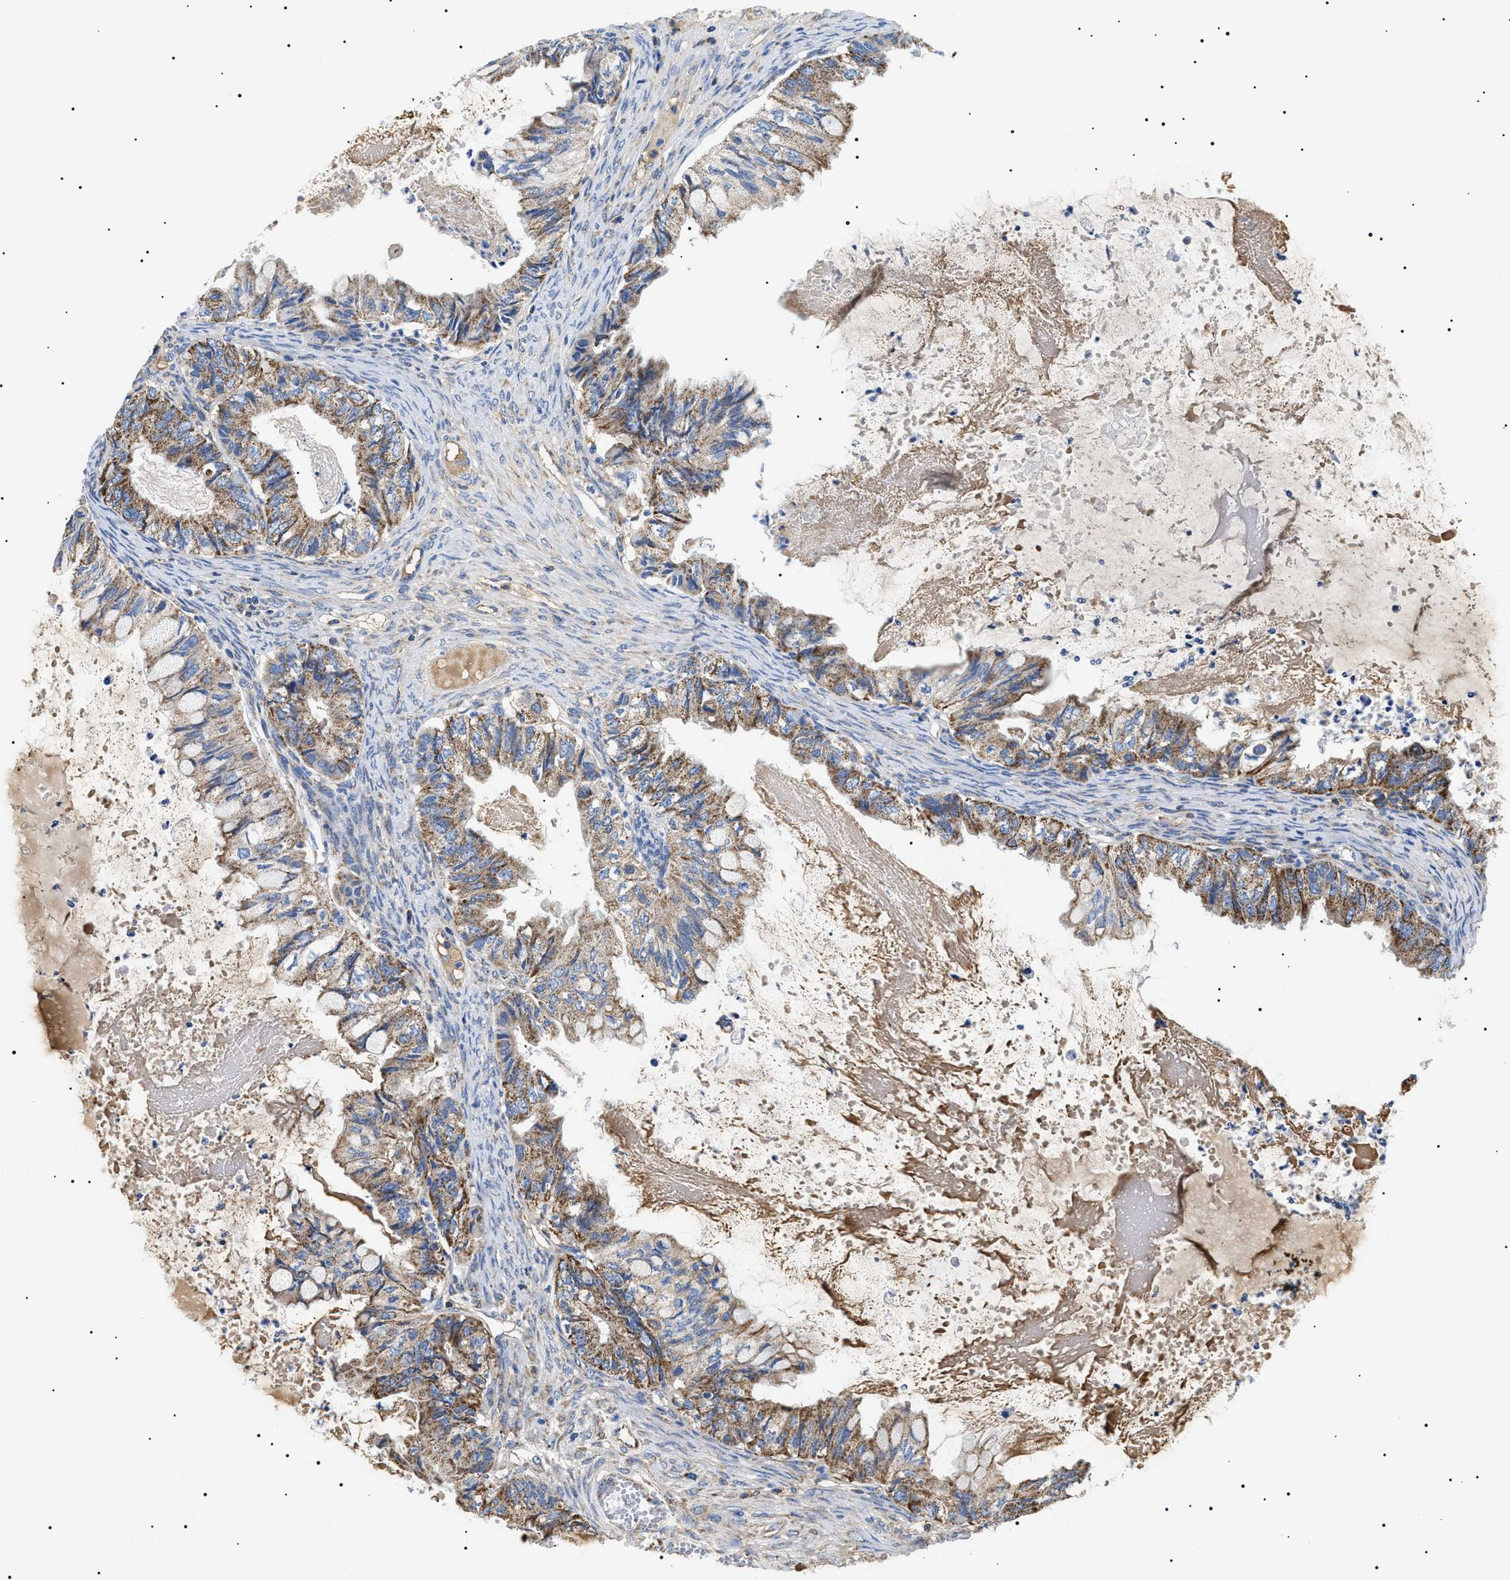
{"staining": {"intensity": "moderate", "quantity": ">75%", "location": "cytoplasmic/membranous"}, "tissue": "ovarian cancer", "cell_type": "Tumor cells", "image_type": "cancer", "snomed": [{"axis": "morphology", "description": "Cystadenocarcinoma, mucinous, NOS"}, {"axis": "topography", "description": "Ovary"}], "caption": "Human ovarian cancer stained for a protein (brown) exhibits moderate cytoplasmic/membranous positive staining in approximately >75% of tumor cells.", "gene": "OXSM", "patient": {"sex": "female", "age": 80}}